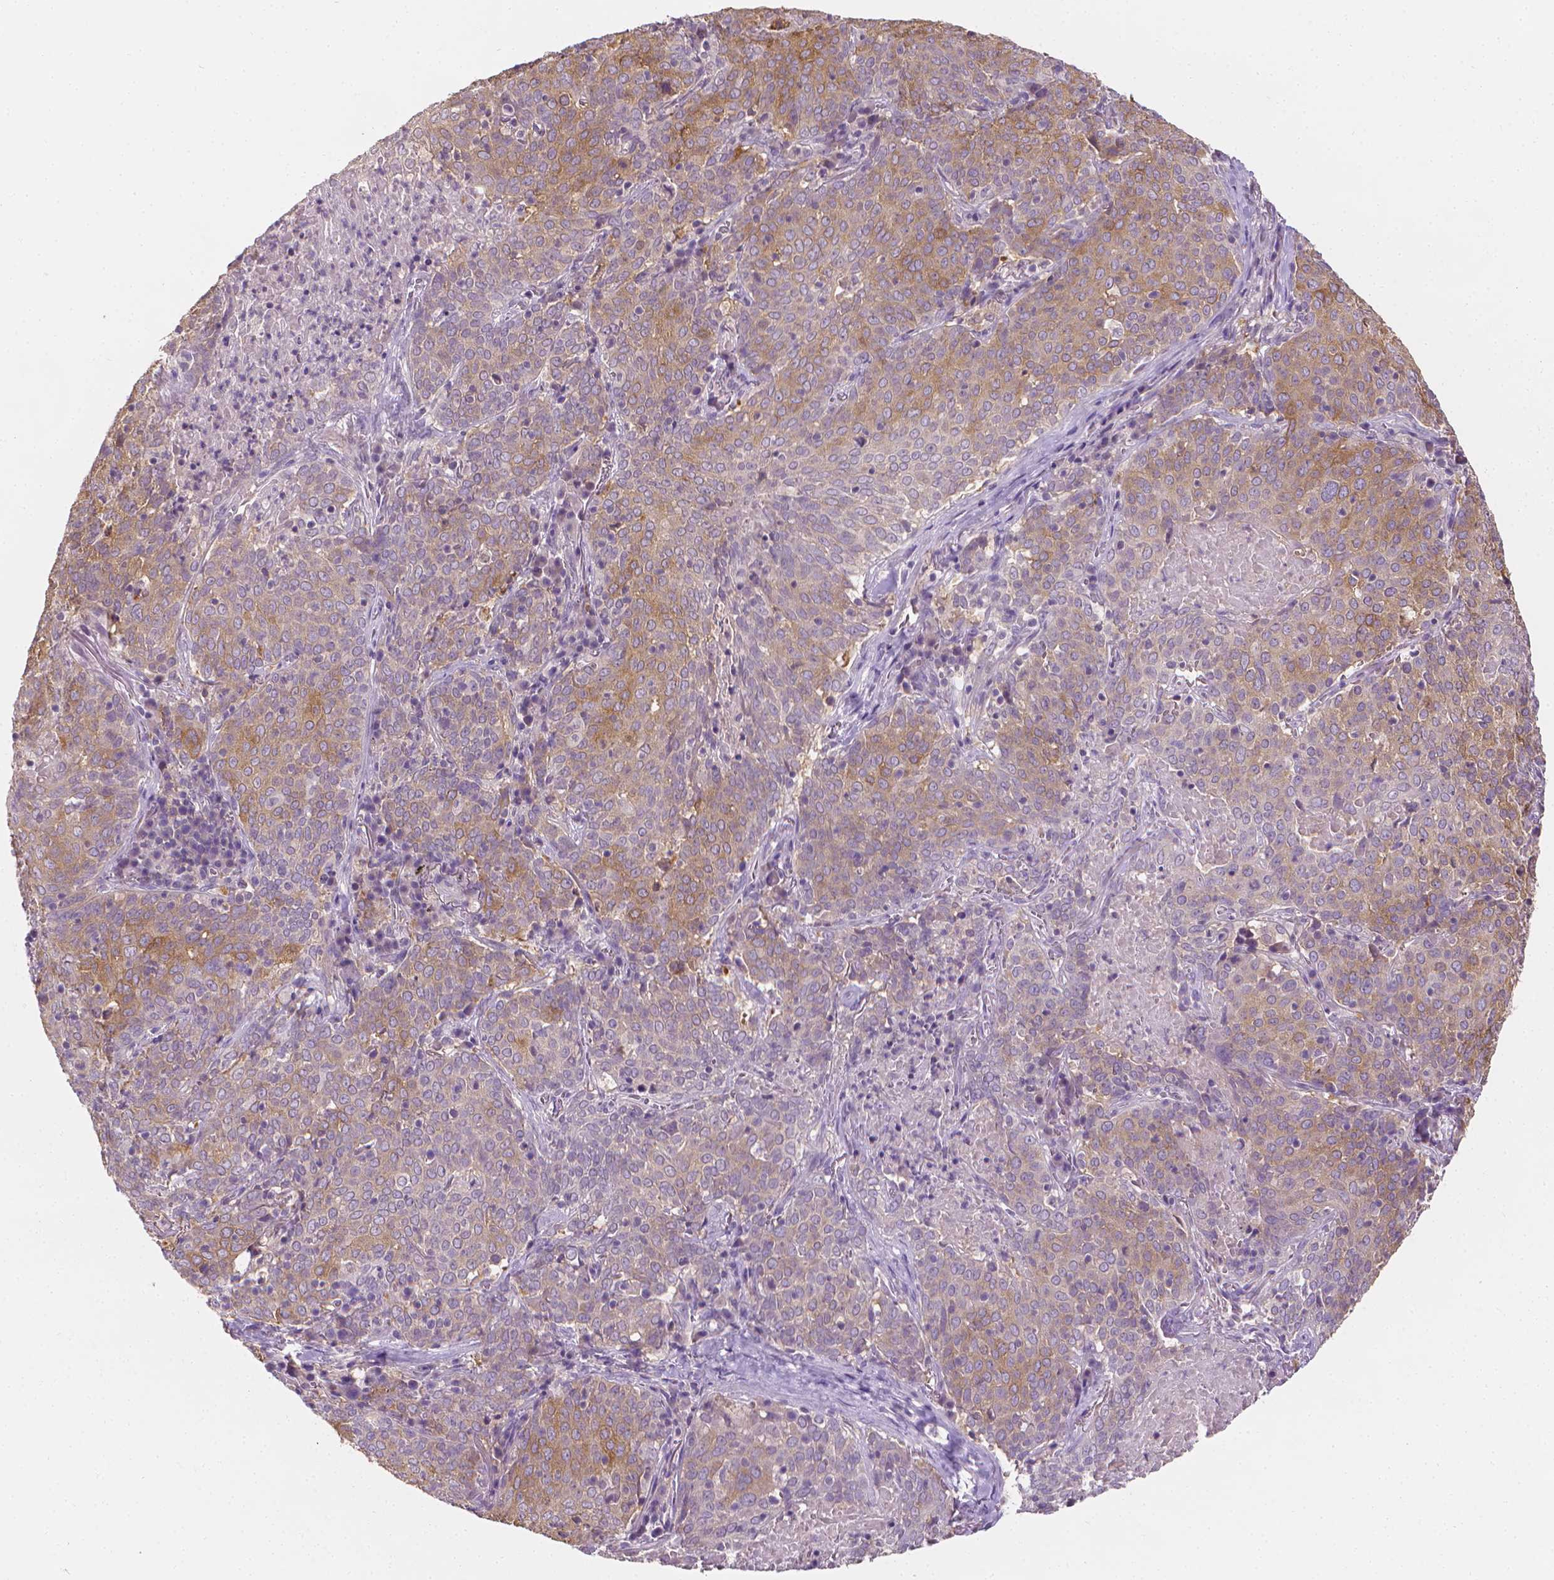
{"staining": {"intensity": "moderate", "quantity": "25%-75%", "location": "cytoplasmic/membranous"}, "tissue": "lung cancer", "cell_type": "Tumor cells", "image_type": "cancer", "snomed": [{"axis": "morphology", "description": "Squamous cell carcinoma, NOS"}, {"axis": "topography", "description": "Lung"}], "caption": "Immunohistochemistry (IHC) staining of squamous cell carcinoma (lung), which reveals medium levels of moderate cytoplasmic/membranous expression in about 25%-75% of tumor cells indicating moderate cytoplasmic/membranous protein expression. The staining was performed using DAB (3,3'-diaminobenzidine) (brown) for protein detection and nuclei were counterstained in hematoxylin (blue).", "gene": "FASN", "patient": {"sex": "male", "age": 82}}